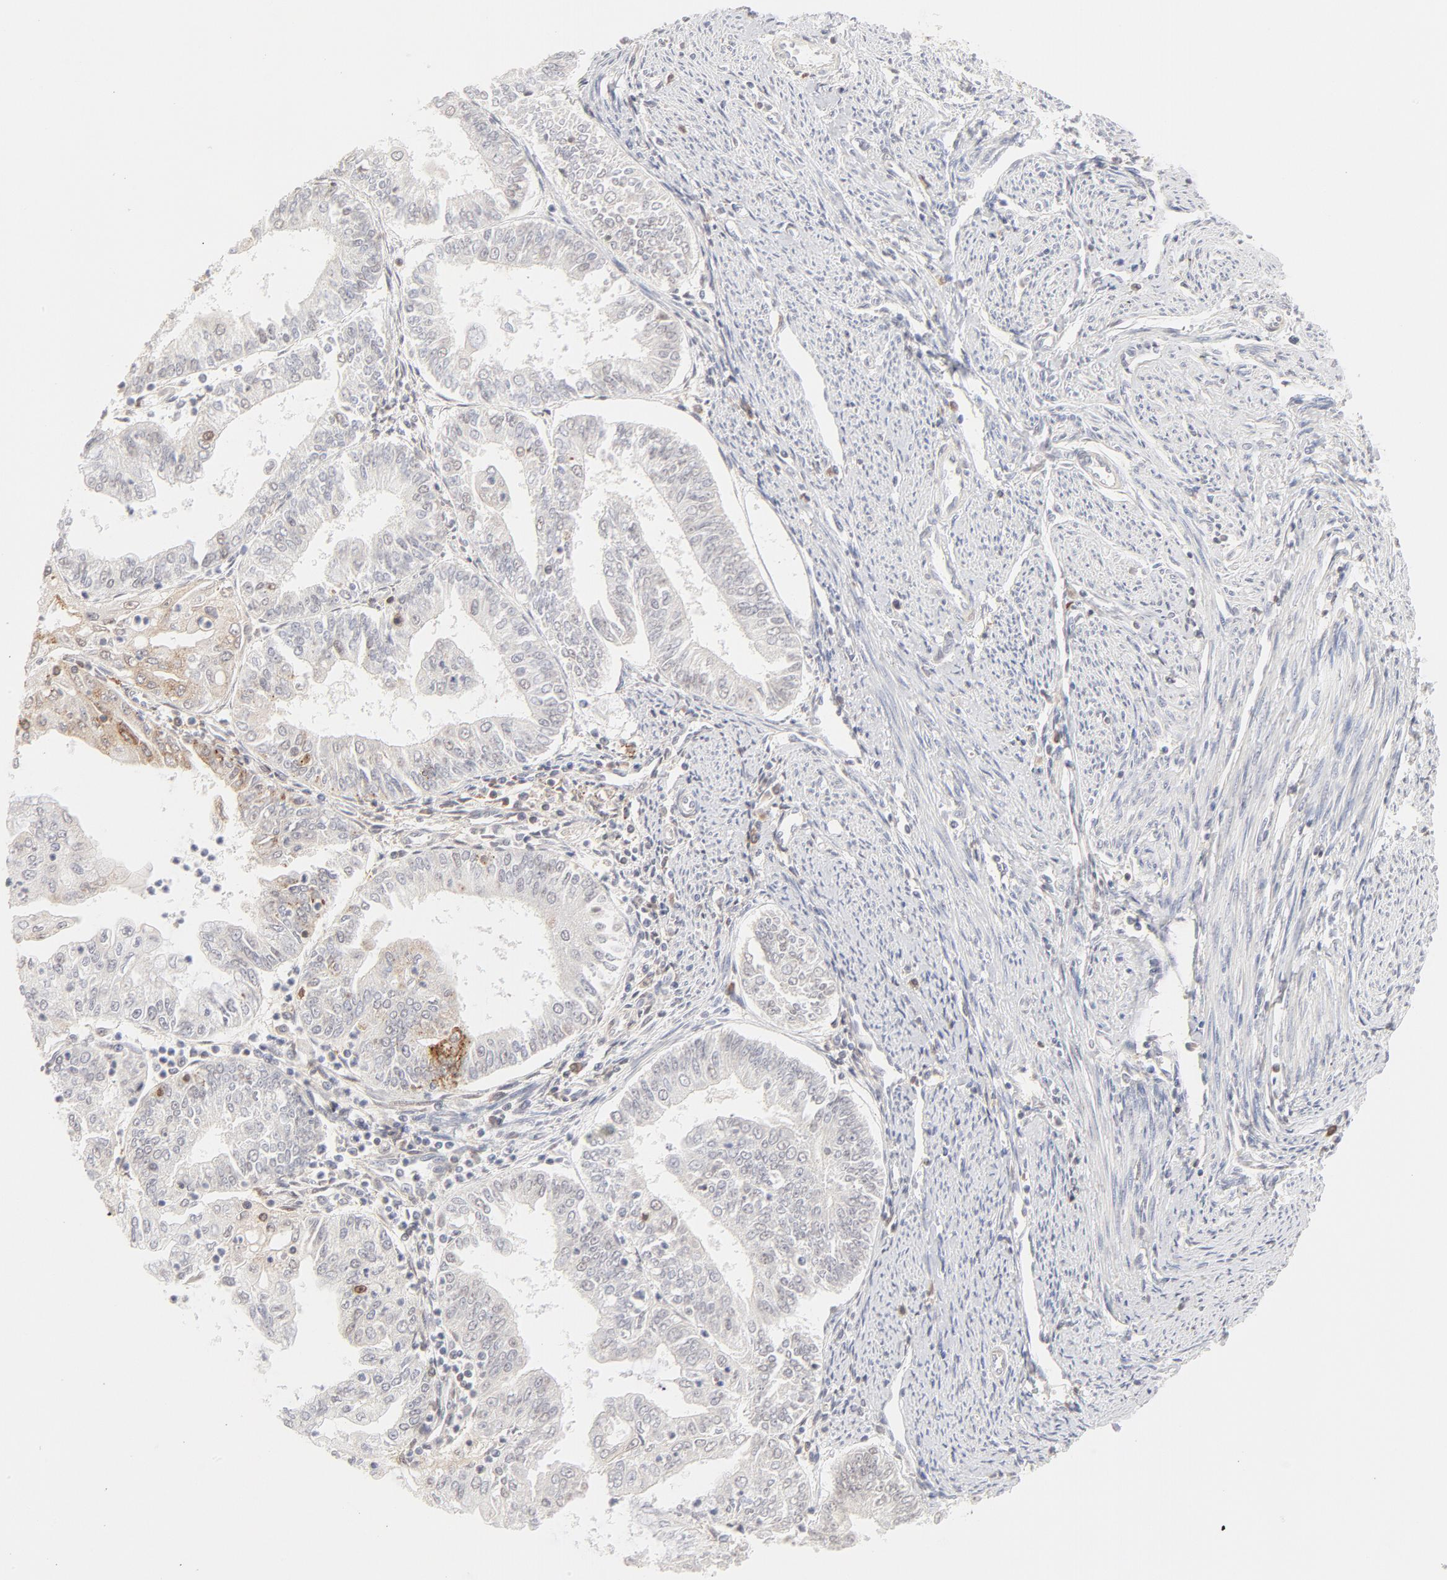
{"staining": {"intensity": "negative", "quantity": "none", "location": "none"}, "tissue": "endometrial cancer", "cell_type": "Tumor cells", "image_type": "cancer", "snomed": [{"axis": "morphology", "description": "Adenocarcinoma, NOS"}, {"axis": "topography", "description": "Endometrium"}], "caption": "Tumor cells are negative for protein expression in human adenocarcinoma (endometrial). (DAB (3,3'-diaminobenzidine) IHC visualized using brightfield microscopy, high magnification).", "gene": "CDK6", "patient": {"sex": "female", "age": 75}}